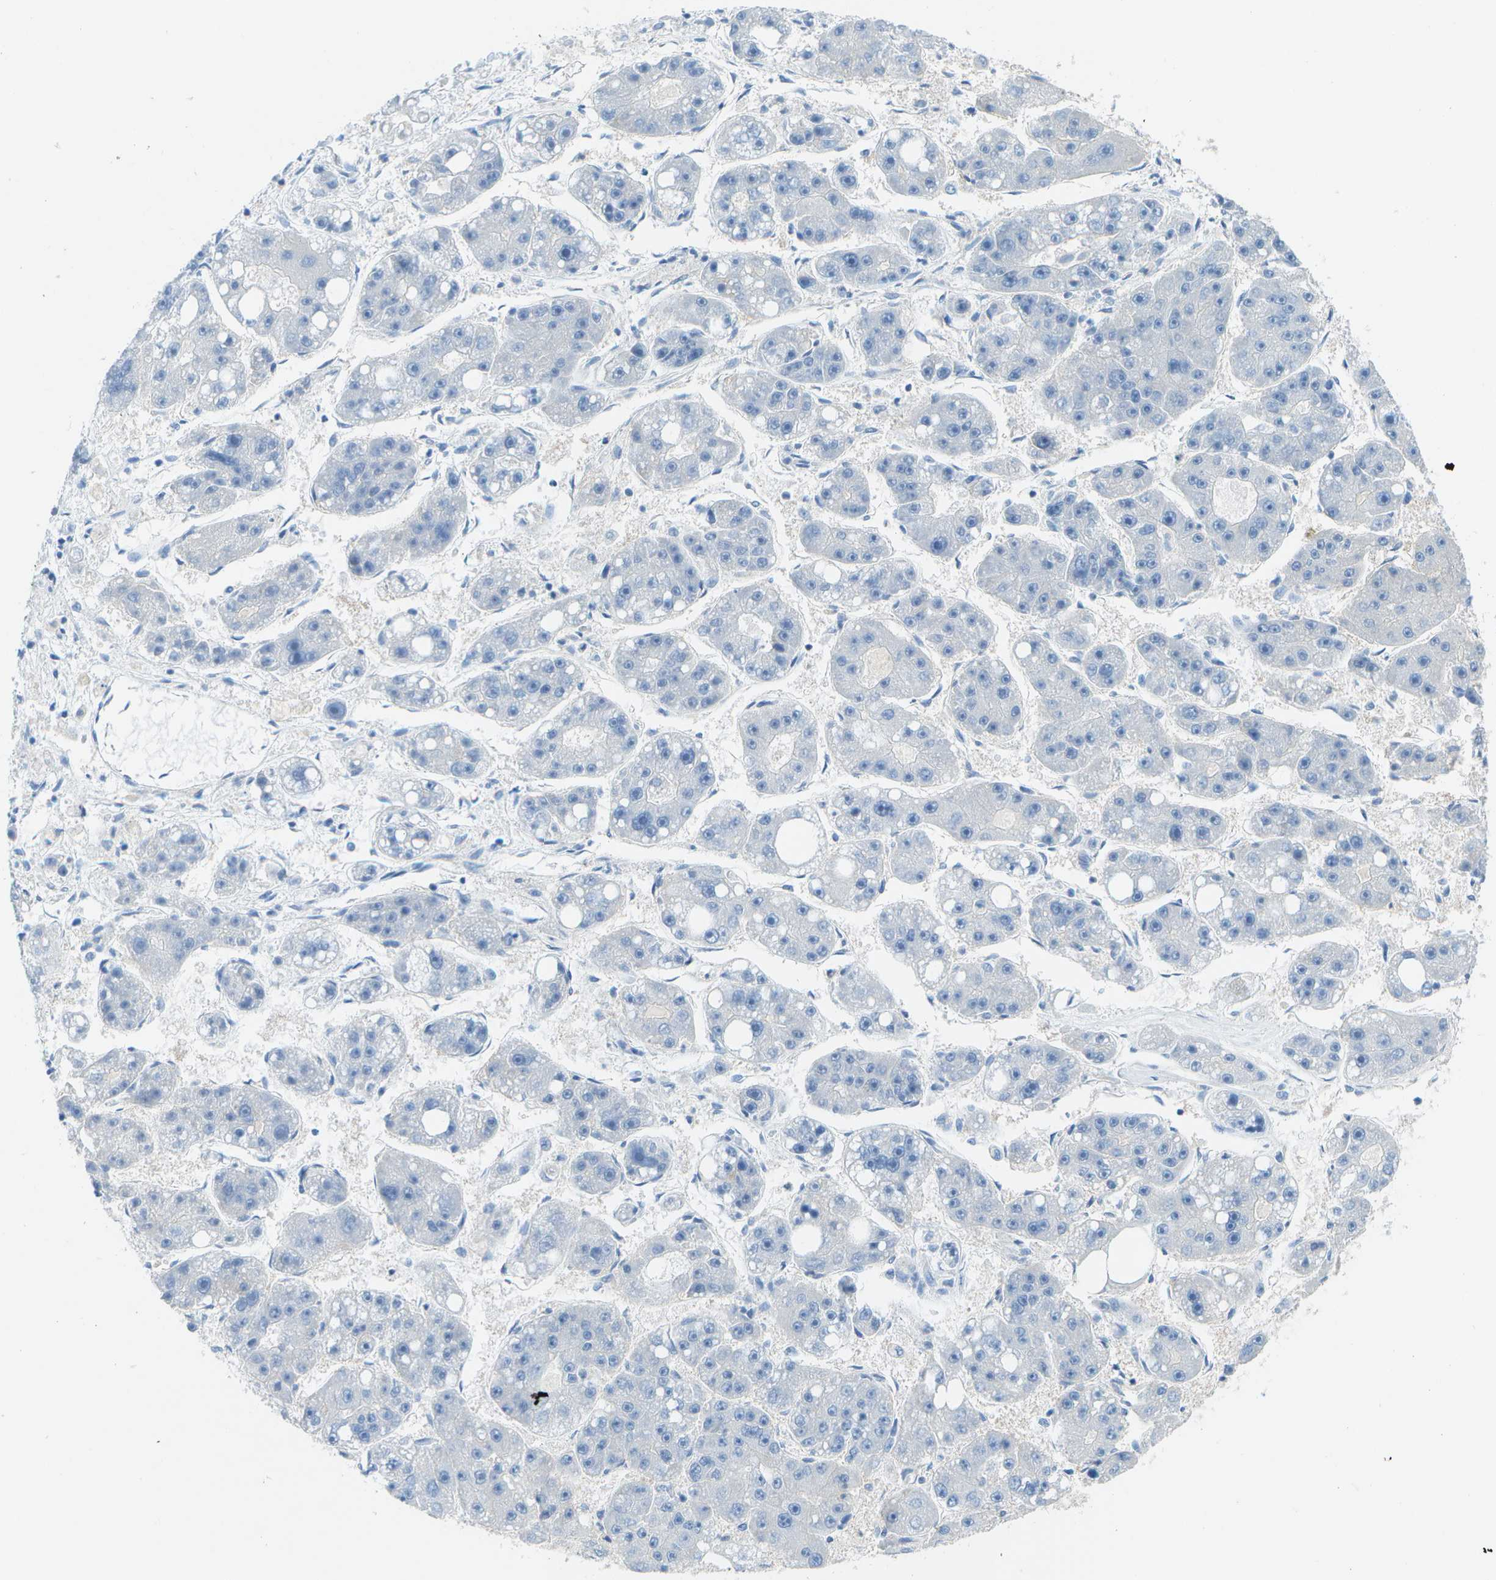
{"staining": {"intensity": "negative", "quantity": "none", "location": "none"}, "tissue": "liver cancer", "cell_type": "Tumor cells", "image_type": "cancer", "snomed": [{"axis": "morphology", "description": "Carcinoma, Hepatocellular, NOS"}, {"axis": "topography", "description": "Liver"}], "caption": "High magnification brightfield microscopy of liver cancer (hepatocellular carcinoma) stained with DAB (3,3'-diaminobenzidine) (brown) and counterstained with hematoxylin (blue): tumor cells show no significant positivity.", "gene": "CD46", "patient": {"sex": "female", "age": 61}}